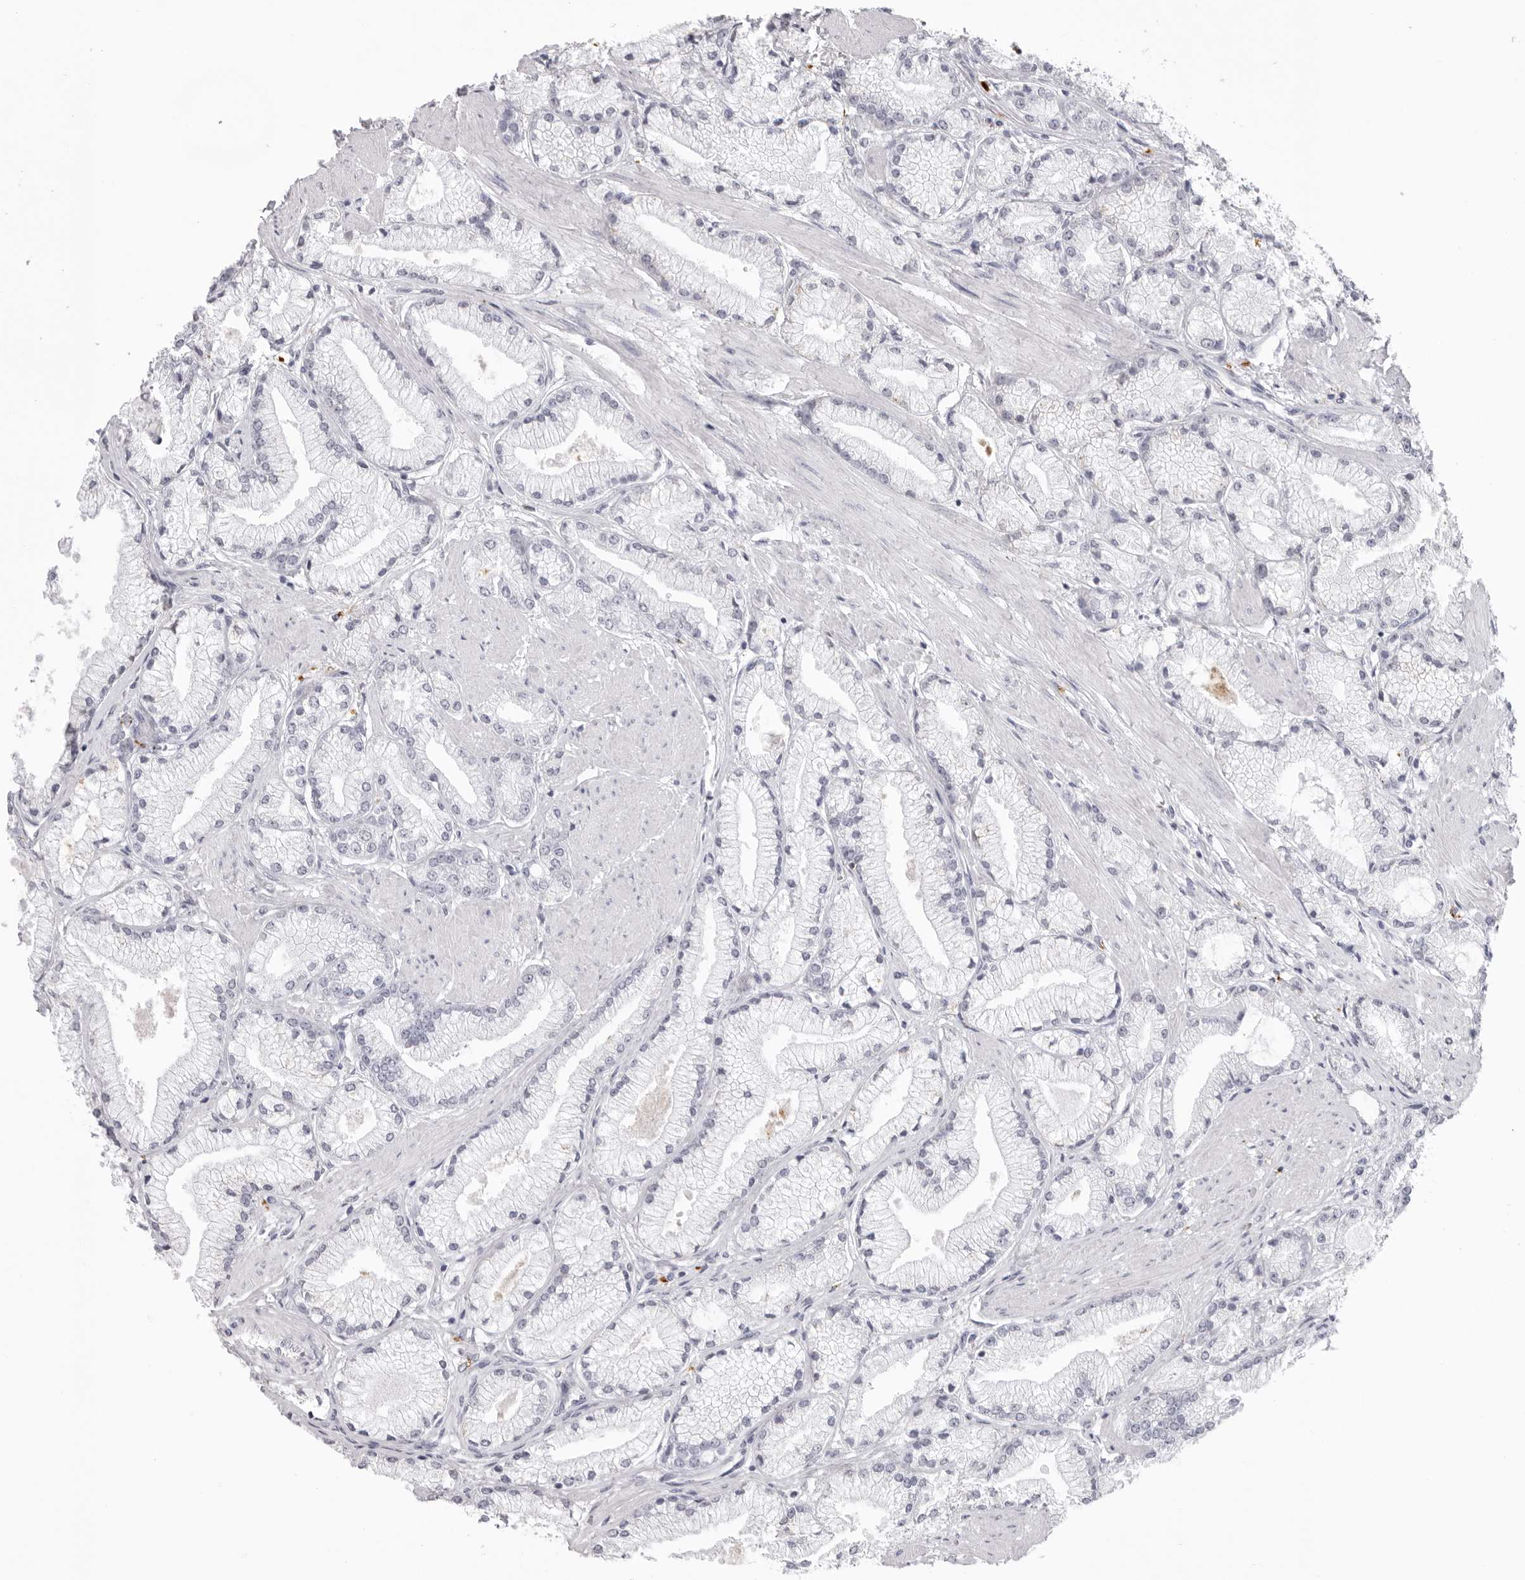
{"staining": {"intensity": "negative", "quantity": "none", "location": "none"}, "tissue": "prostate cancer", "cell_type": "Tumor cells", "image_type": "cancer", "snomed": [{"axis": "morphology", "description": "Adenocarcinoma, High grade"}, {"axis": "topography", "description": "Prostate"}], "caption": "Human prostate high-grade adenocarcinoma stained for a protein using immunohistochemistry (IHC) reveals no positivity in tumor cells.", "gene": "IL25", "patient": {"sex": "male", "age": 50}}